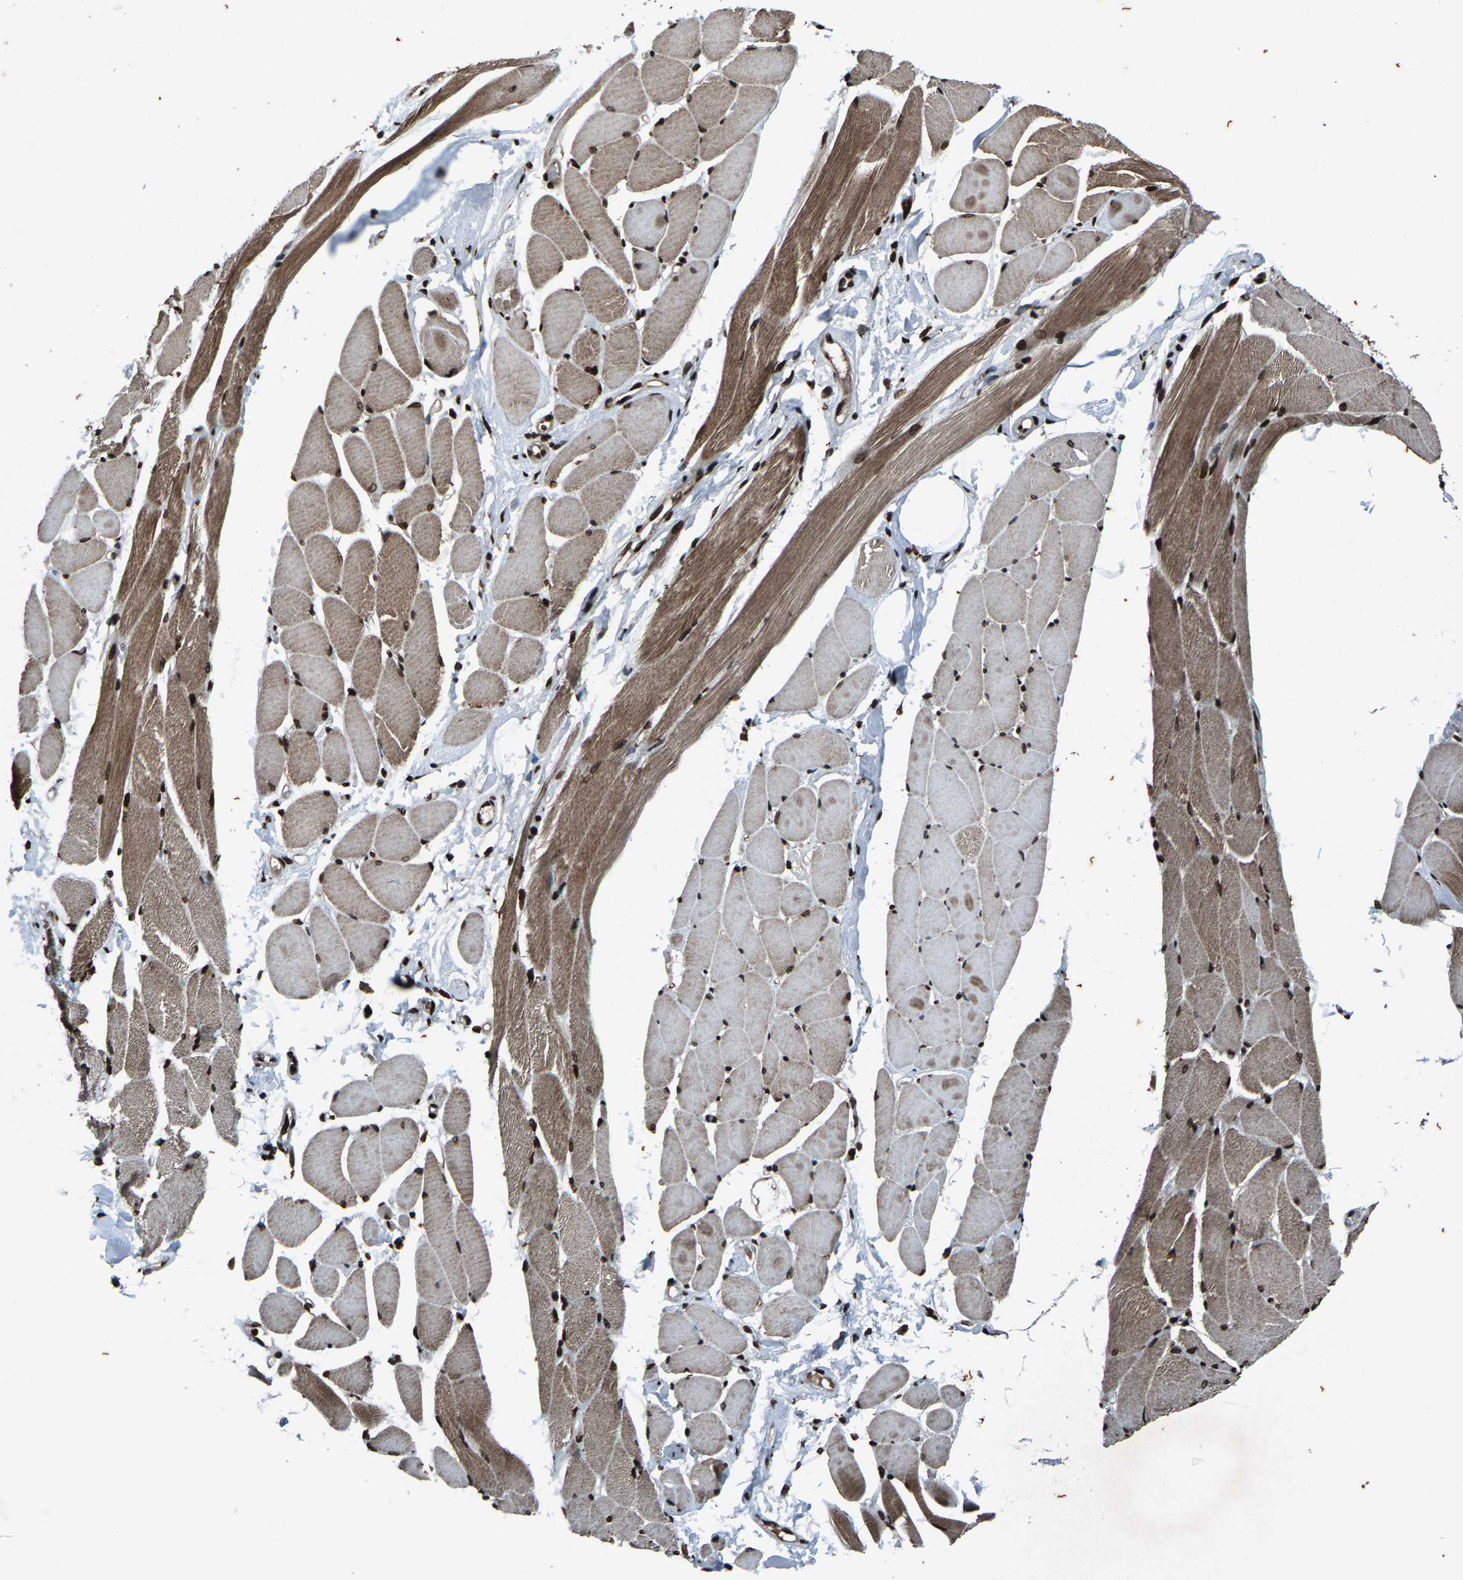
{"staining": {"intensity": "moderate", "quantity": ">75%", "location": "cytoplasmic/membranous,nuclear"}, "tissue": "skeletal muscle", "cell_type": "Myocytes", "image_type": "normal", "snomed": [{"axis": "morphology", "description": "Normal tissue, NOS"}, {"axis": "topography", "description": "Skeletal muscle"}, {"axis": "topography", "description": "Peripheral nerve tissue"}], "caption": "About >75% of myocytes in unremarkable human skeletal muscle demonstrate moderate cytoplasmic/membranous,nuclear protein positivity as visualized by brown immunohistochemical staining.", "gene": "H4C1", "patient": {"sex": "female", "age": 84}}